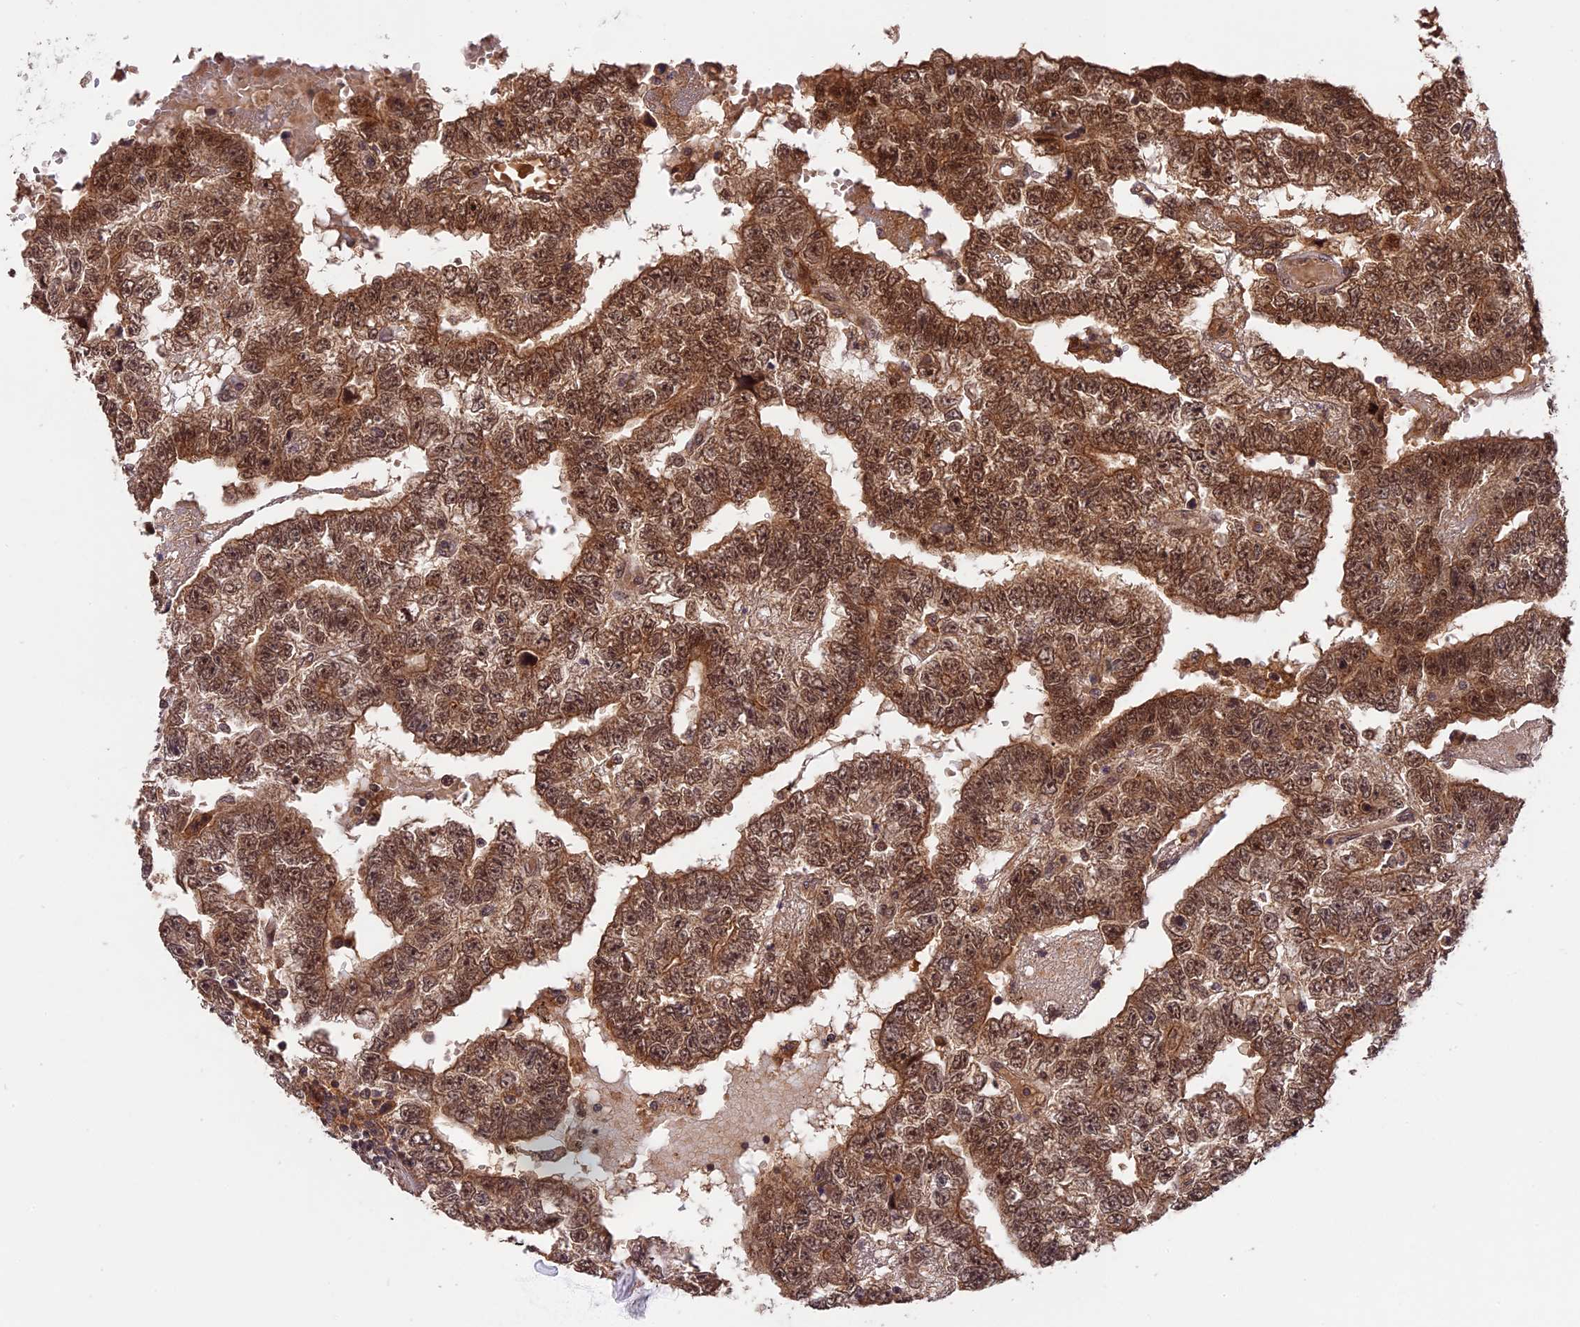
{"staining": {"intensity": "strong", "quantity": ">75%", "location": "cytoplasmic/membranous,nuclear"}, "tissue": "testis cancer", "cell_type": "Tumor cells", "image_type": "cancer", "snomed": [{"axis": "morphology", "description": "Carcinoma, Embryonal, NOS"}, {"axis": "topography", "description": "Testis"}], "caption": "Strong cytoplasmic/membranous and nuclear protein staining is identified in about >75% of tumor cells in testis embryonal carcinoma.", "gene": "ESCO1", "patient": {"sex": "male", "age": 25}}